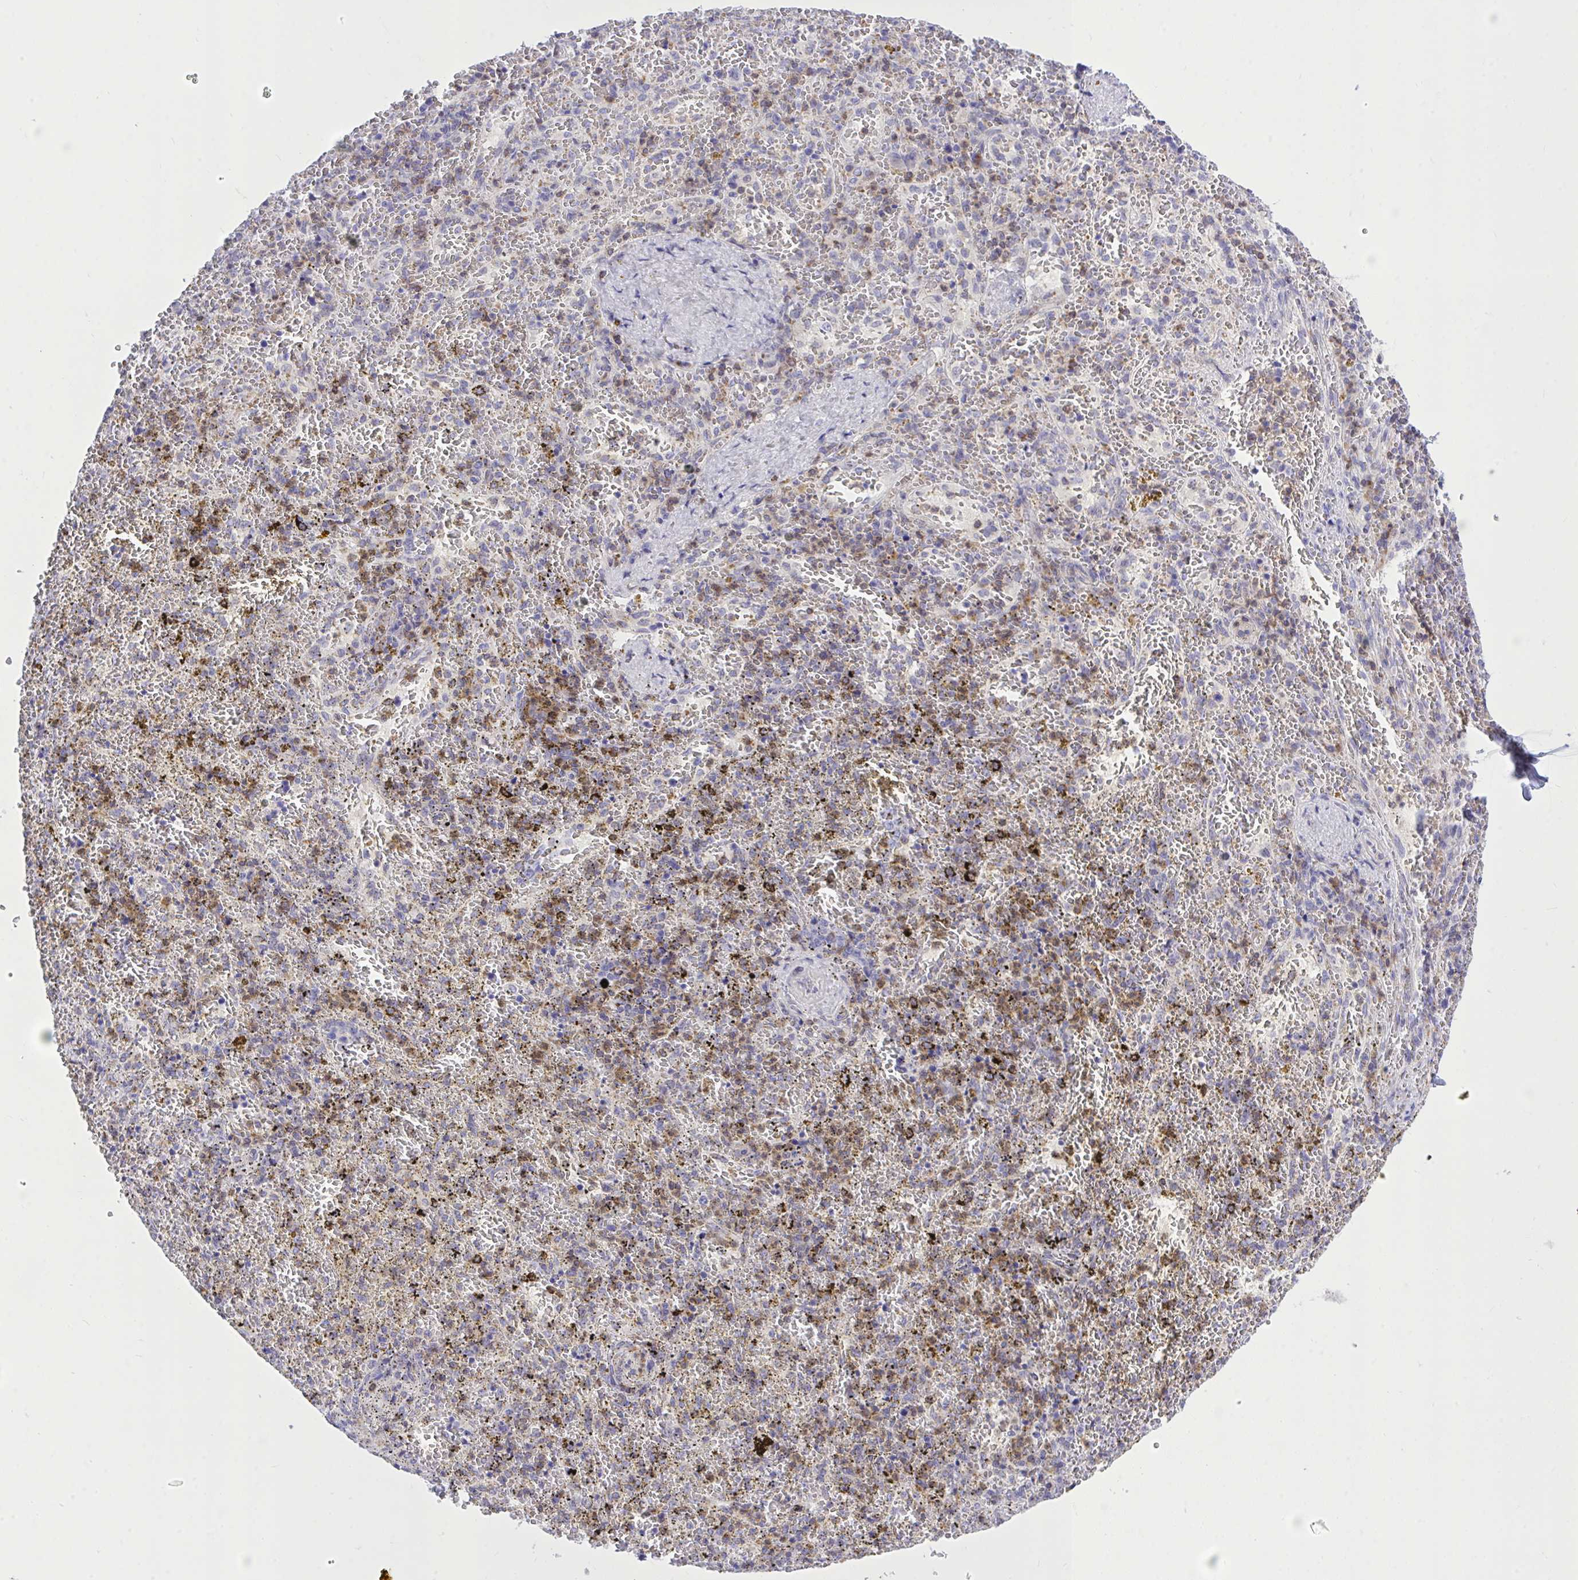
{"staining": {"intensity": "moderate", "quantity": "<25%", "location": "cytoplasmic/membranous"}, "tissue": "spleen", "cell_type": "Cells in red pulp", "image_type": "normal", "snomed": [{"axis": "morphology", "description": "Normal tissue, NOS"}, {"axis": "topography", "description": "Spleen"}], "caption": "Spleen stained with DAB IHC exhibits low levels of moderate cytoplasmic/membranous positivity in about <25% of cells in red pulp.", "gene": "CXCL8", "patient": {"sex": "female", "age": 50}}